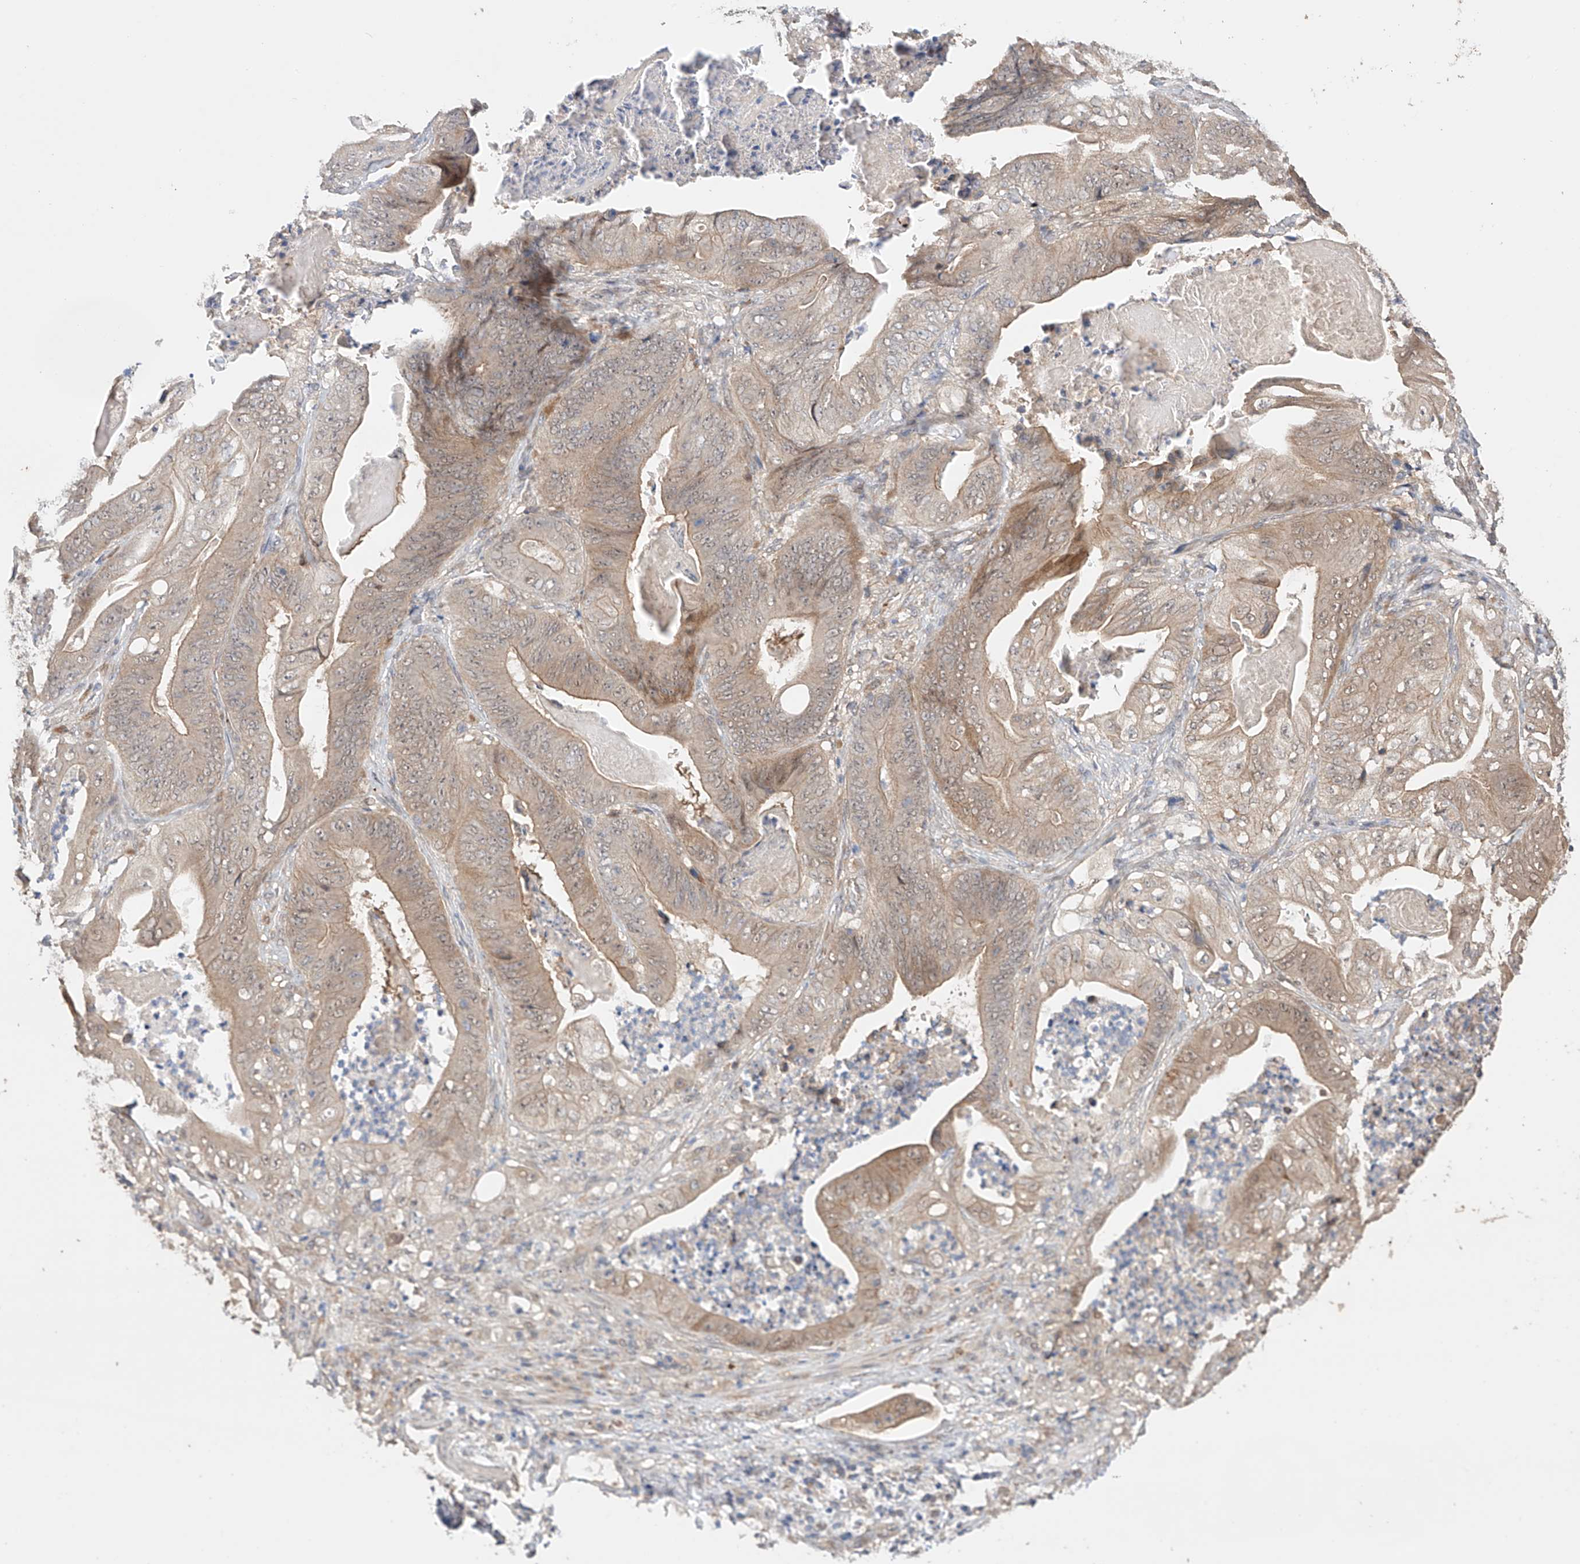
{"staining": {"intensity": "weak", "quantity": ">75%", "location": "cytoplasmic/membranous"}, "tissue": "stomach cancer", "cell_type": "Tumor cells", "image_type": "cancer", "snomed": [{"axis": "morphology", "description": "Adenocarcinoma, NOS"}, {"axis": "topography", "description": "Stomach"}], "caption": "Brown immunohistochemical staining in human stomach cancer demonstrates weak cytoplasmic/membranous expression in approximately >75% of tumor cells.", "gene": "ZFHX2", "patient": {"sex": "female", "age": 73}}